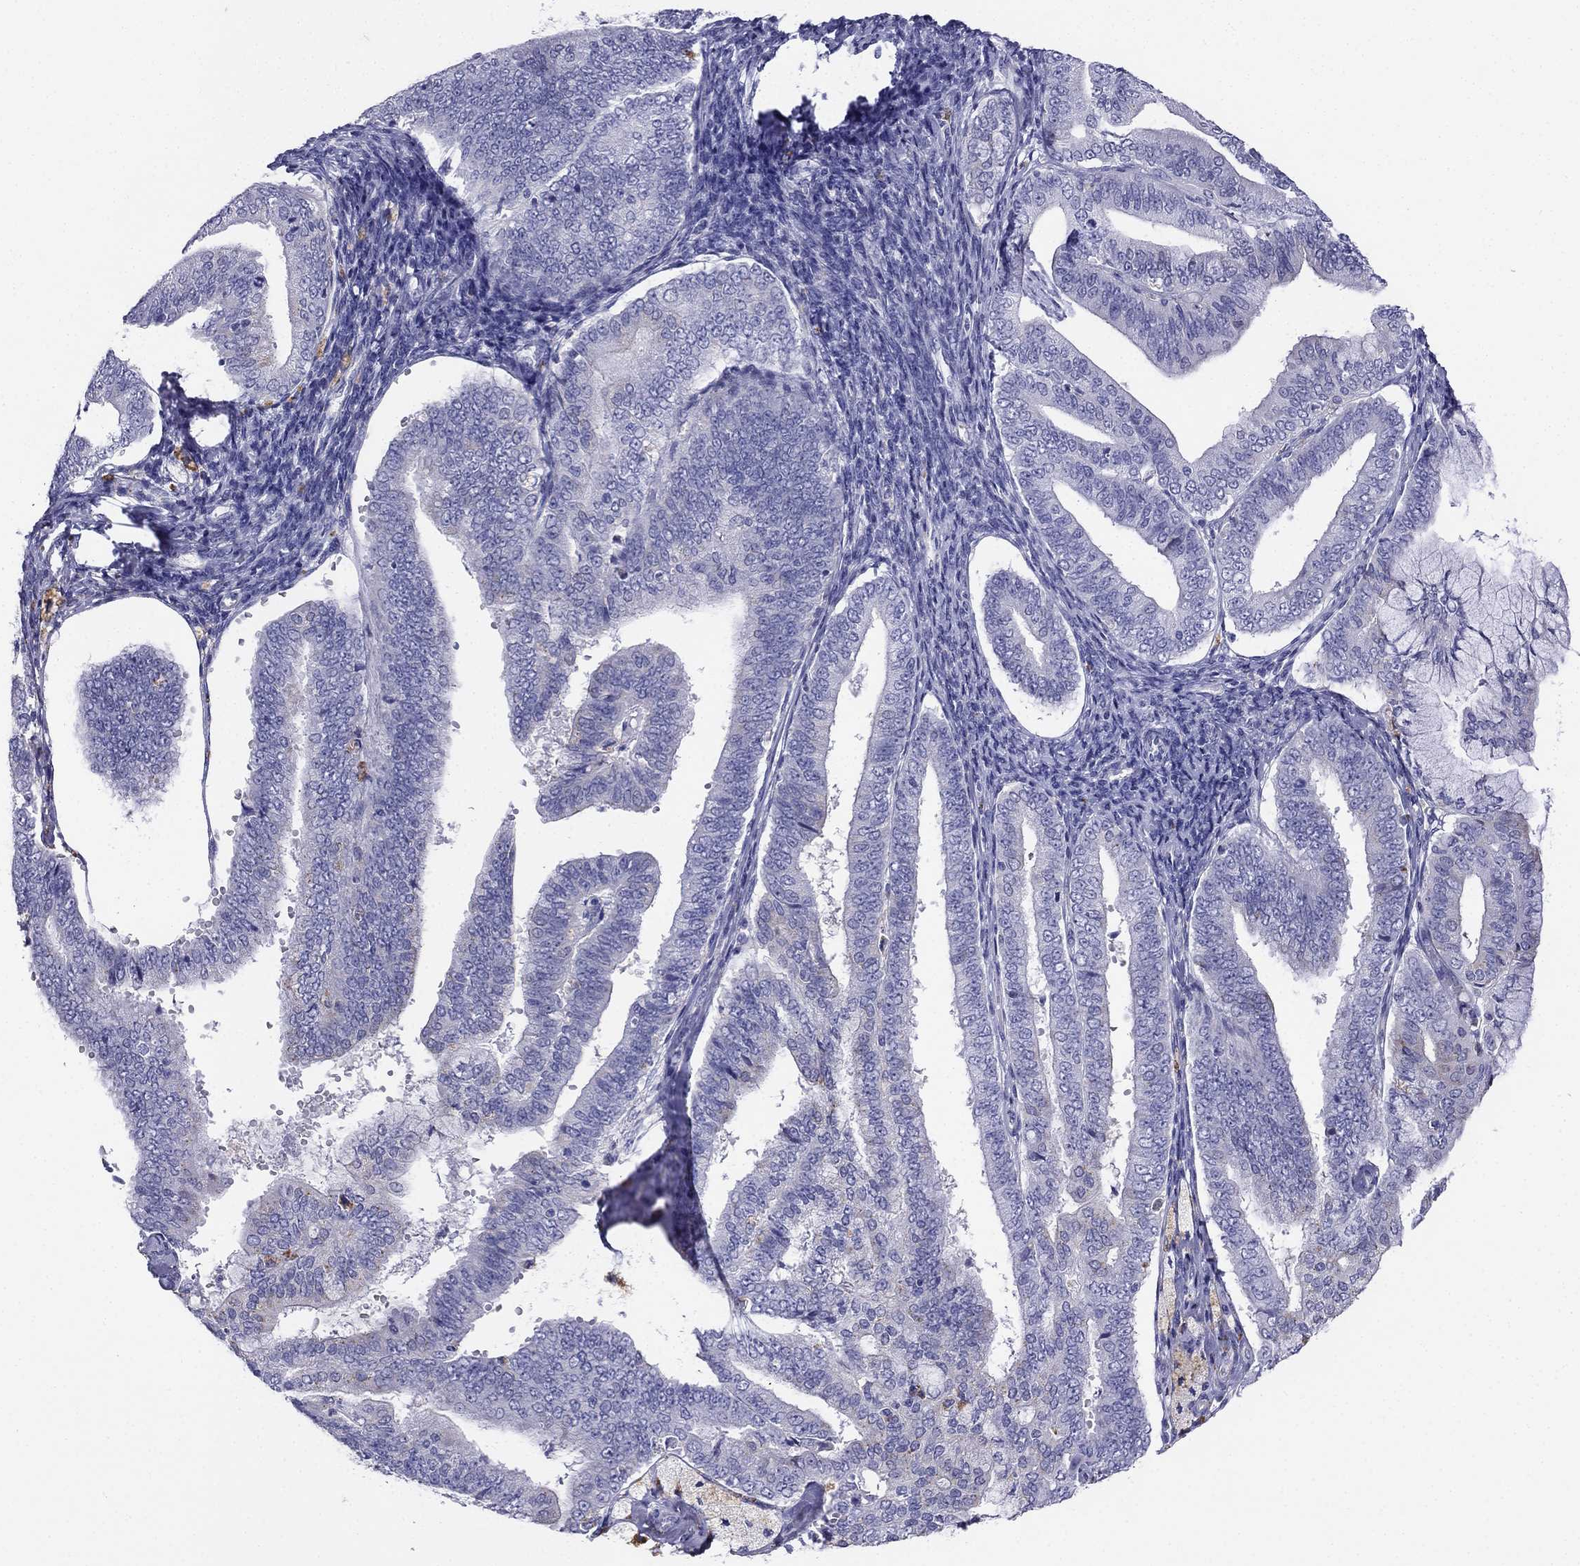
{"staining": {"intensity": "negative", "quantity": "none", "location": "none"}, "tissue": "endometrial cancer", "cell_type": "Tumor cells", "image_type": "cancer", "snomed": [{"axis": "morphology", "description": "Adenocarcinoma, NOS"}, {"axis": "topography", "description": "Endometrium"}], "caption": "This is a photomicrograph of immunohistochemistry staining of endometrial cancer (adenocarcinoma), which shows no positivity in tumor cells.", "gene": "ALOXE3", "patient": {"sex": "female", "age": 63}}